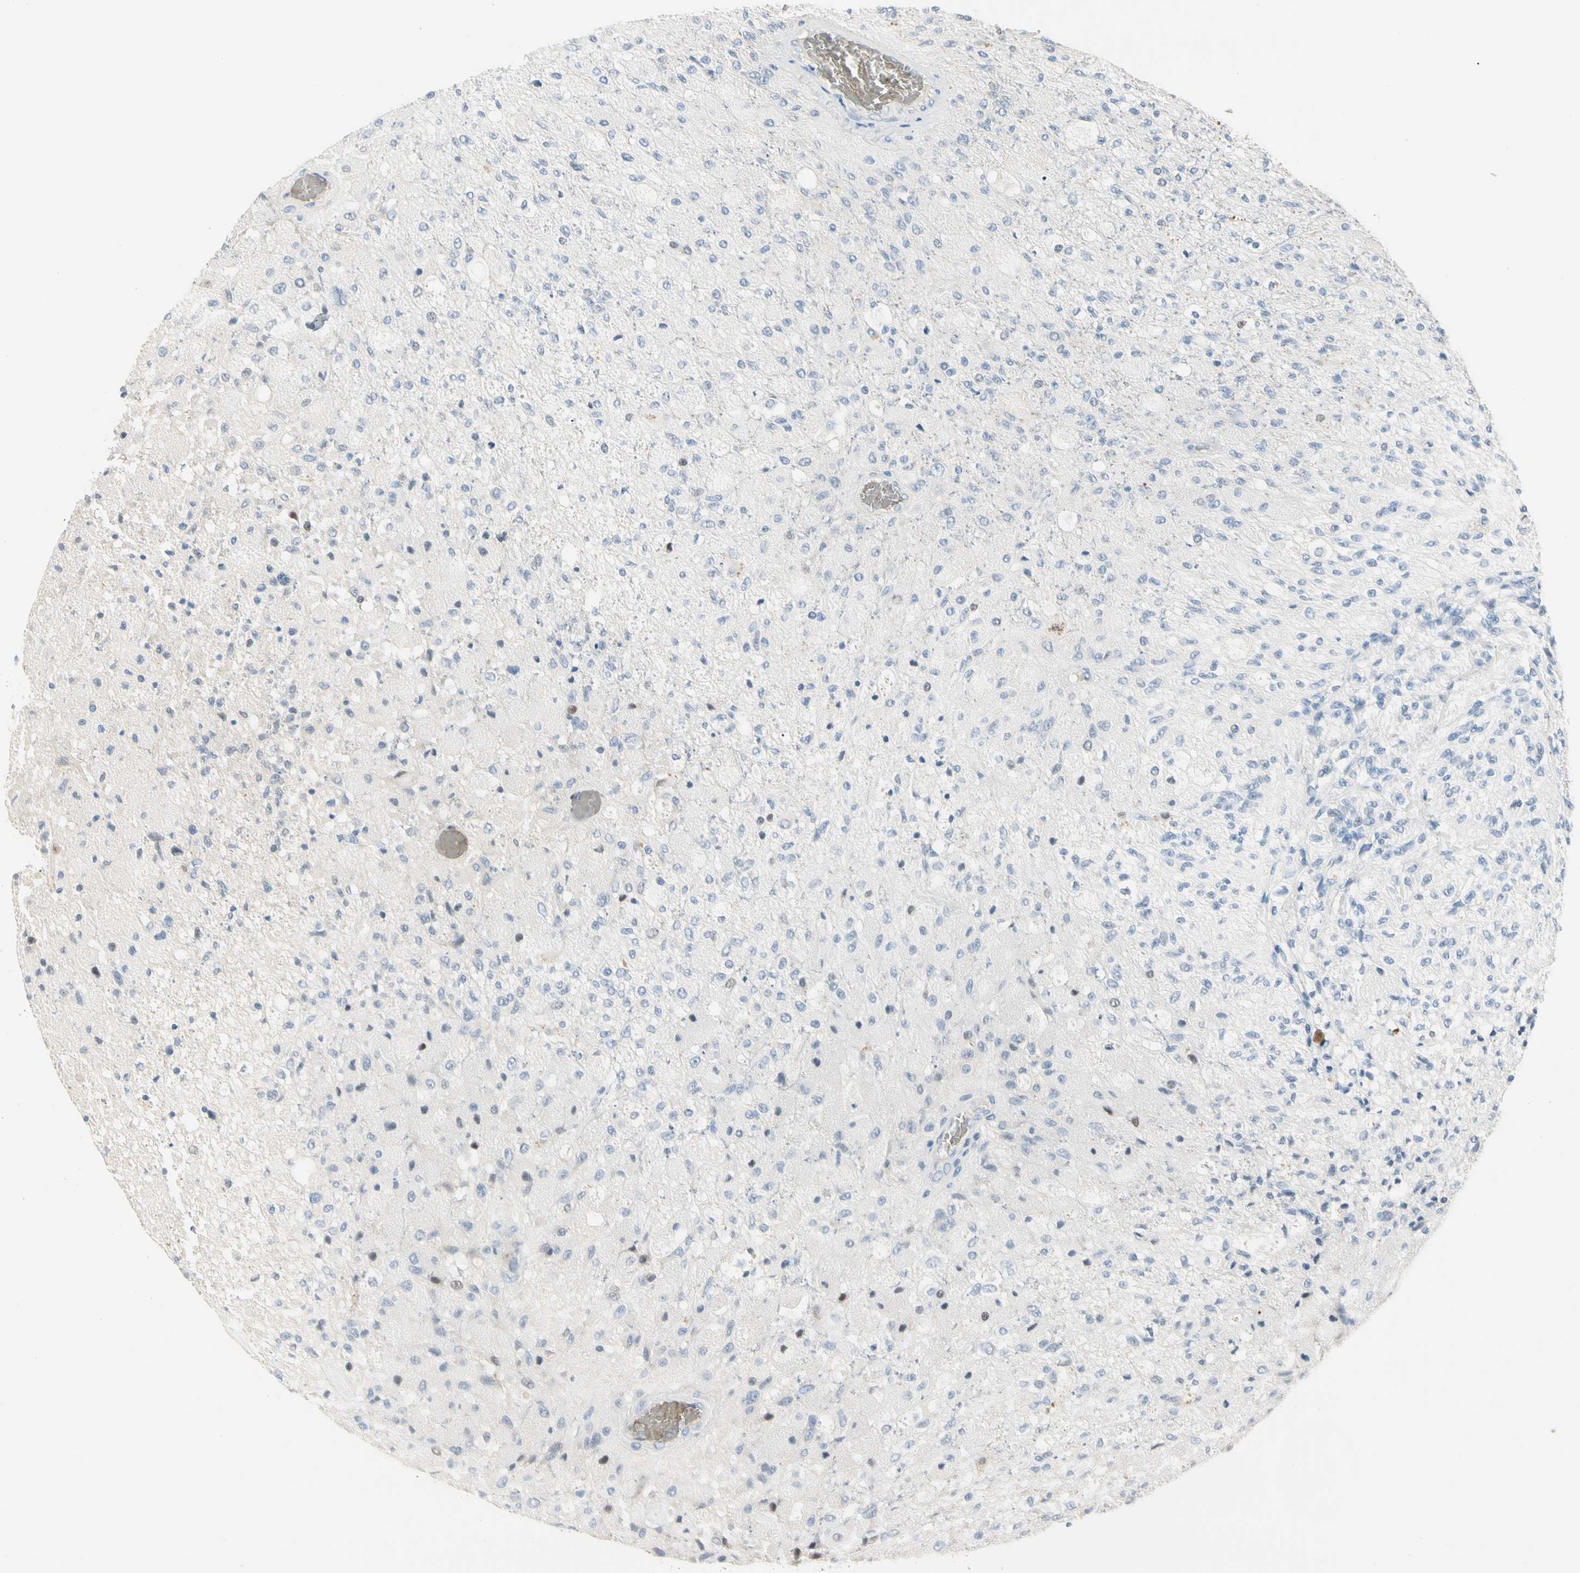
{"staining": {"intensity": "negative", "quantity": "none", "location": "none"}, "tissue": "glioma", "cell_type": "Tumor cells", "image_type": "cancer", "snomed": [{"axis": "morphology", "description": "Normal tissue, NOS"}, {"axis": "morphology", "description": "Glioma, malignant, High grade"}, {"axis": "topography", "description": "Cerebral cortex"}], "caption": "Immunohistochemistry image of human glioma stained for a protein (brown), which shows no staining in tumor cells.", "gene": "CA1", "patient": {"sex": "male", "age": 77}}